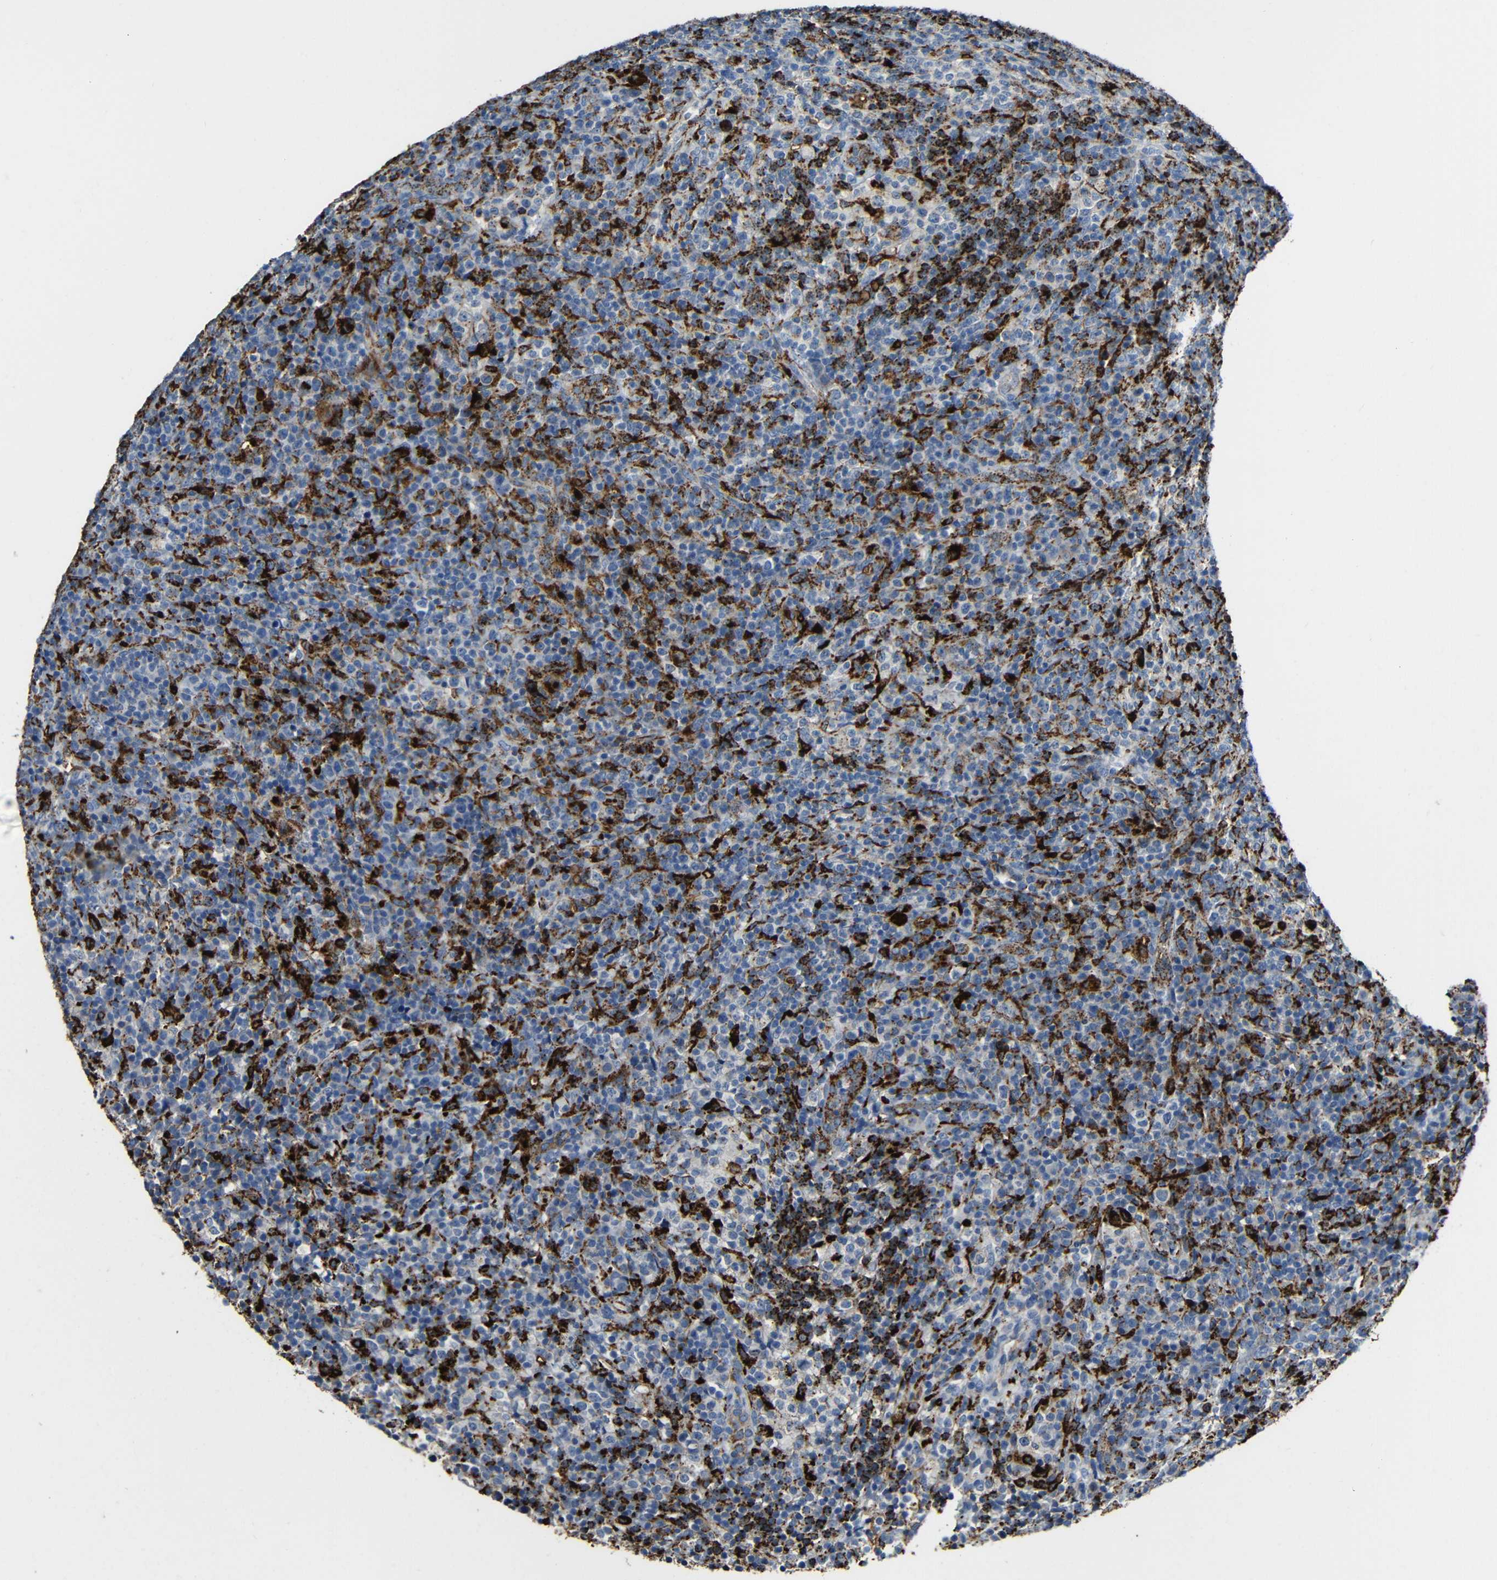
{"staining": {"intensity": "strong", "quantity": "25%-75%", "location": "cytoplasmic/membranous"}, "tissue": "lymphoma", "cell_type": "Tumor cells", "image_type": "cancer", "snomed": [{"axis": "morphology", "description": "Malignant lymphoma, non-Hodgkin's type, High grade"}, {"axis": "topography", "description": "Lymph node"}], "caption": "Lymphoma stained with DAB IHC reveals high levels of strong cytoplasmic/membranous positivity in about 25%-75% of tumor cells.", "gene": "HLA-DMA", "patient": {"sex": "female", "age": 76}}